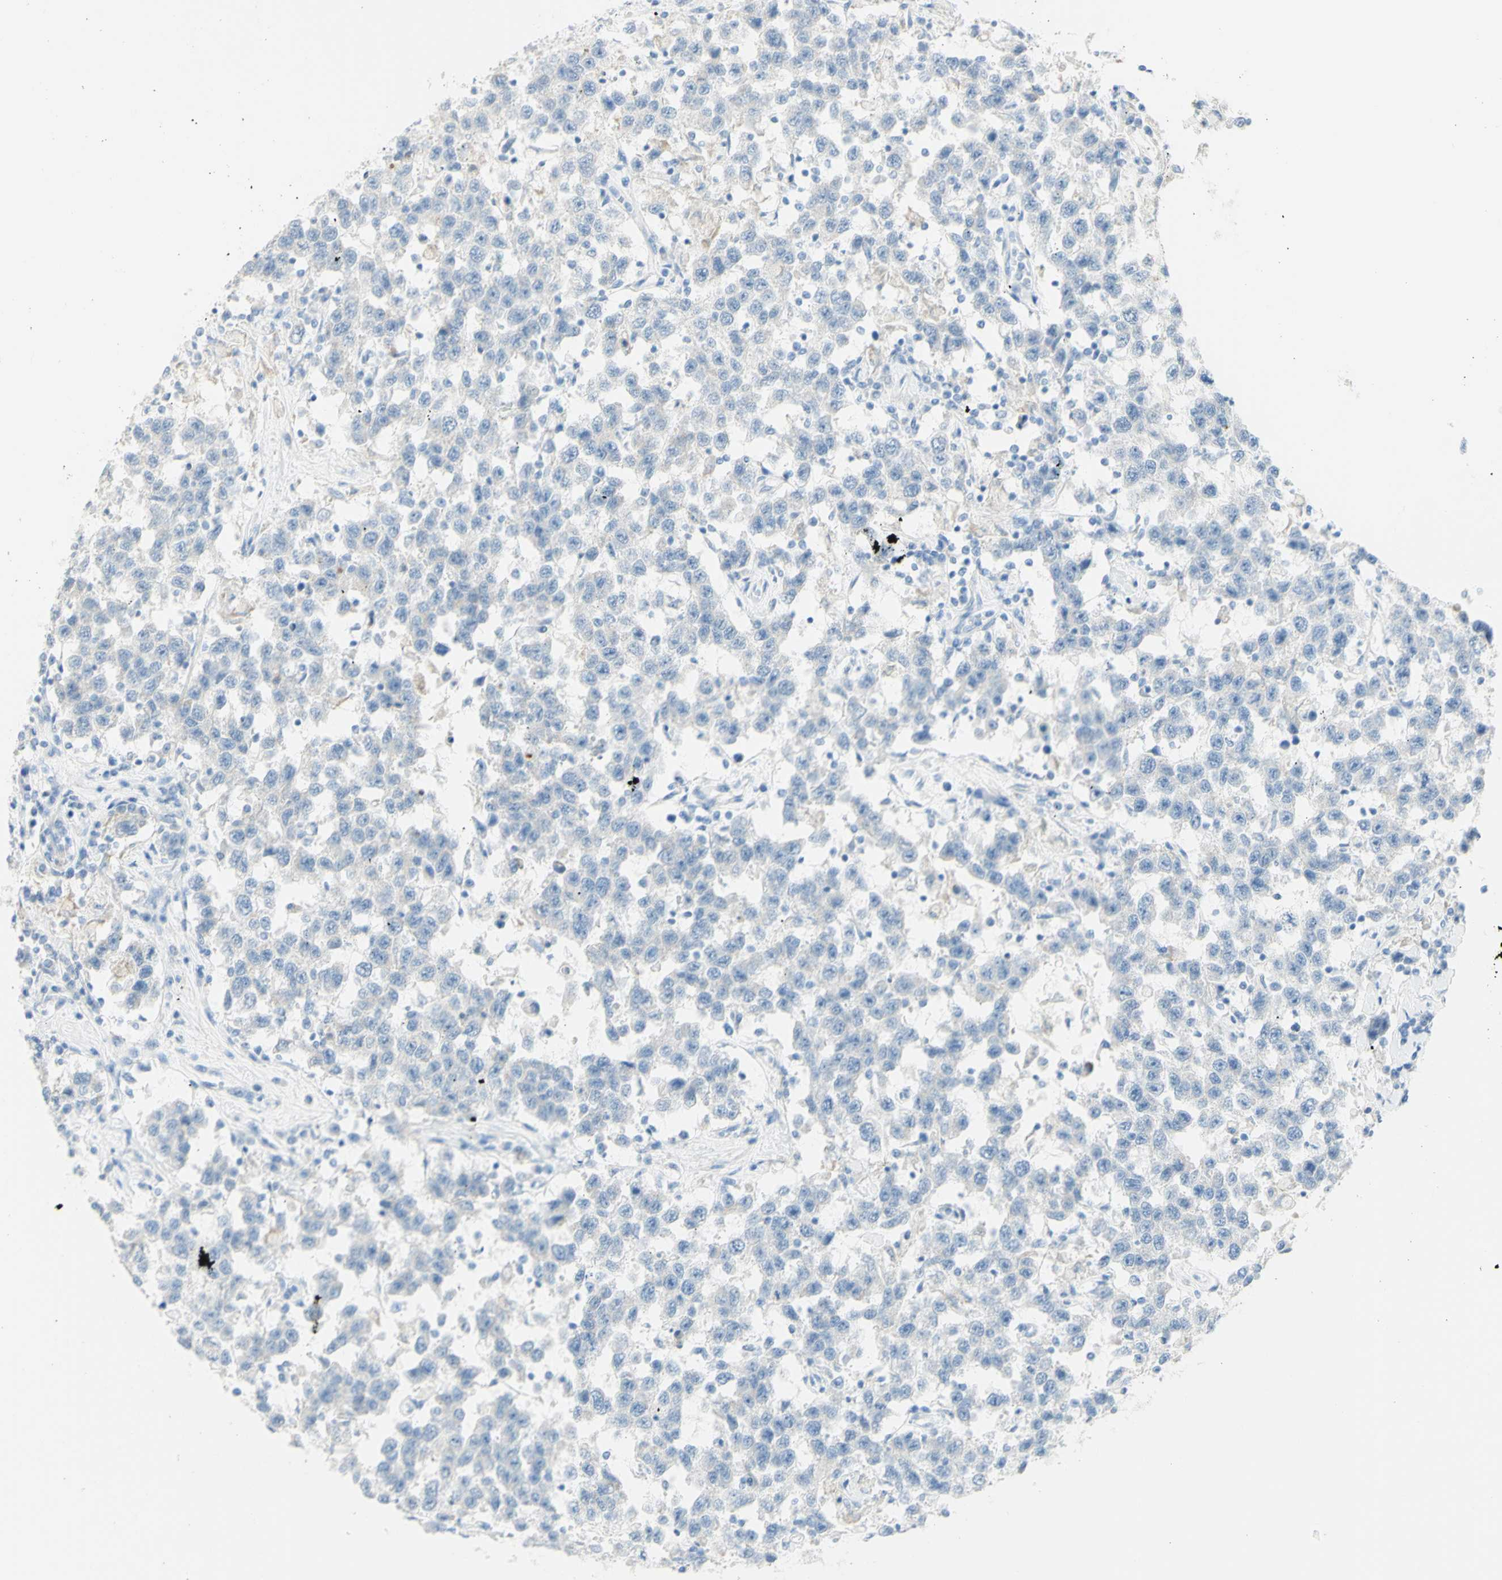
{"staining": {"intensity": "negative", "quantity": "none", "location": "none"}, "tissue": "testis cancer", "cell_type": "Tumor cells", "image_type": "cancer", "snomed": [{"axis": "morphology", "description": "Seminoma, NOS"}, {"axis": "topography", "description": "Testis"}], "caption": "This is a histopathology image of immunohistochemistry staining of testis cancer (seminoma), which shows no staining in tumor cells.", "gene": "LETM1", "patient": {"sex": "male", "age": 41}}